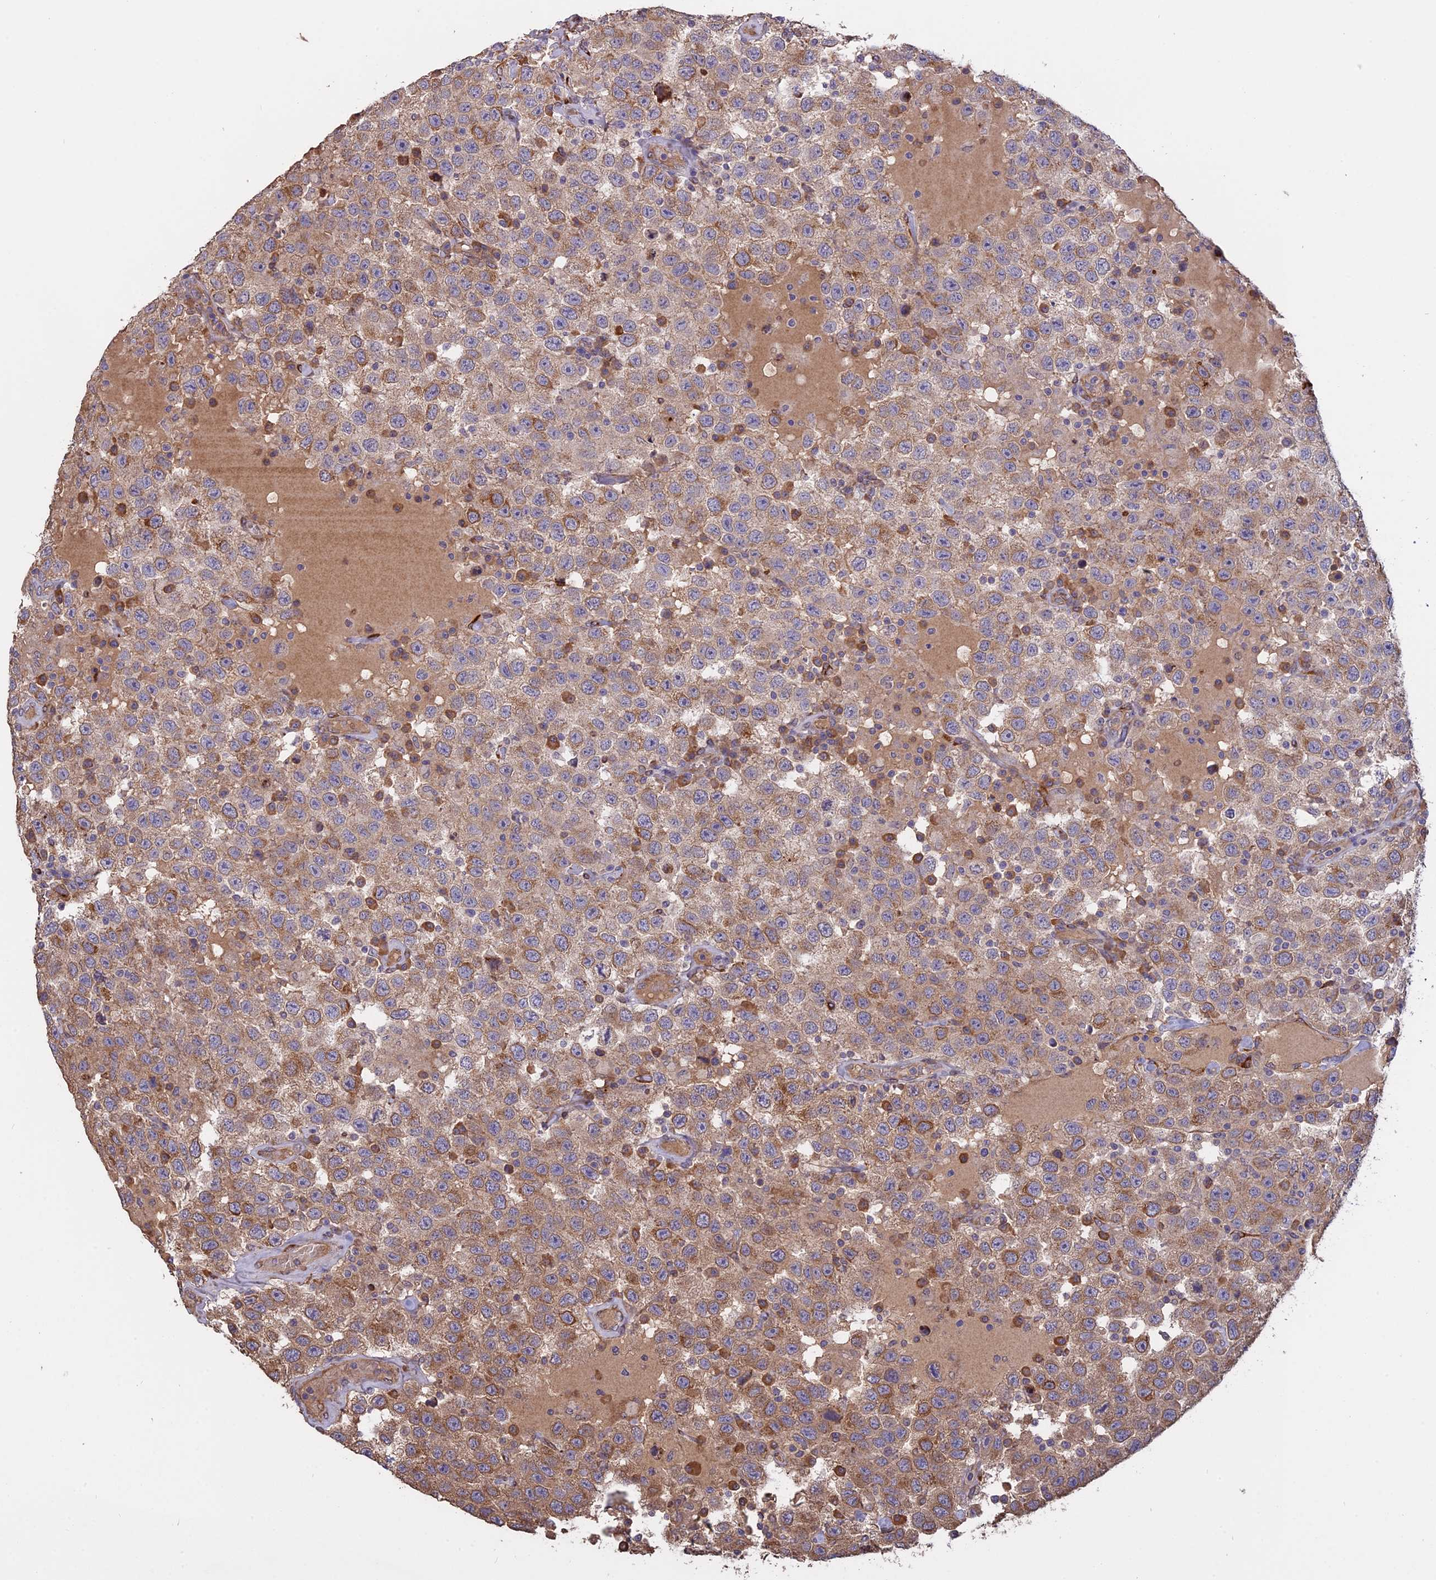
{"staining": {"intensity": "moderate", "quantity": "25%-75%", "location": "cytoplasmic/membranous"}, "tissue": "testis cancer", "cell_type": "Tumor cells", "image_type": "cancer", "snomed": [{"axis": "morphology", "description": "Seminoma, NOS"}, {"axis": "topography", "description": "Testis"}], "caption": "A photomicrograph showing moderate cytoplasmic/membranous expression in about 25%-75% of tumor cells in seminoma (testis), as visualized by brown immunohistochemical staining.", "gene": "PPIC", "patient": {"sex": "male", "age": 41}}